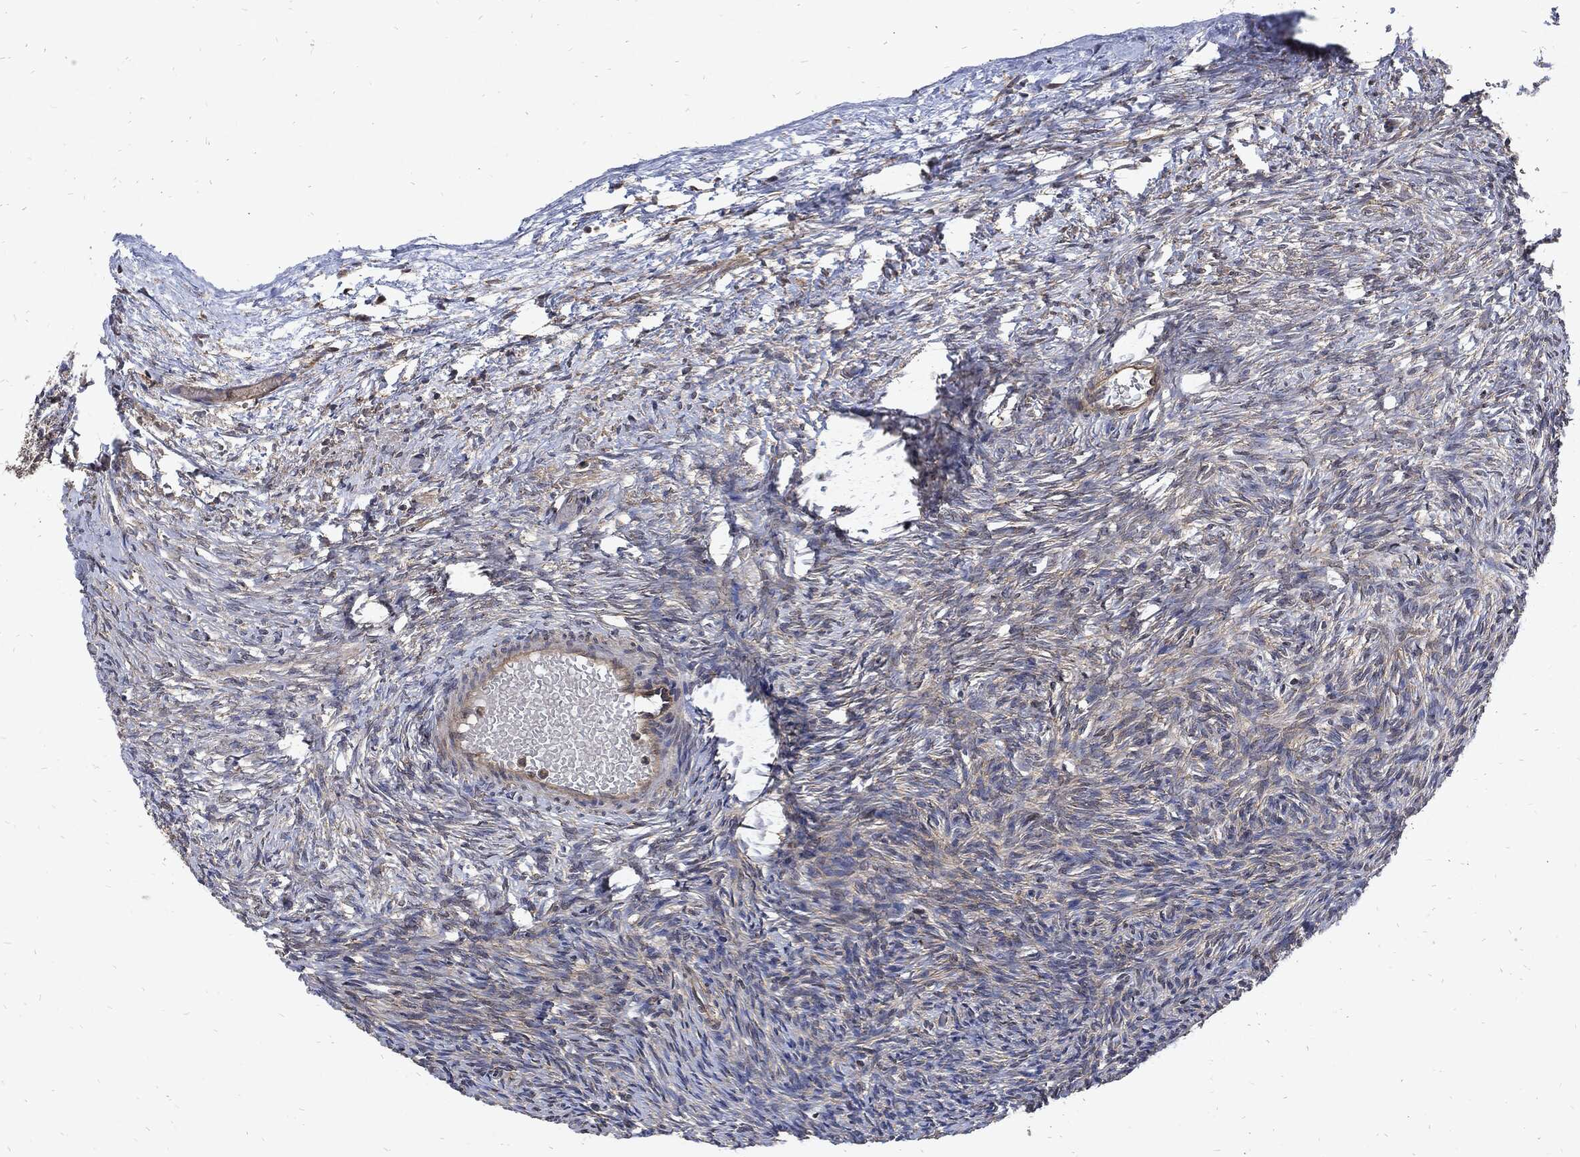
{"staining": {"intensity": "moderate", "quantity": ">75%", "location": "cytoplasmic/membranous"}, "tissue": "ovary", "cell_type": "Follicle cells", "image_type": "normal", "snomed": [{"axis": "morphology", "description": "Normal tissue, NOS"}, {"axis": "topography", "description": "Ovary"}], "caption": "Follicle cells demonstrate moderate cytoplasmic/membranous positivity in about >75% of cells in benign ovary. (DAB IHC with brightfield microscopy, high magnification).", "gene": "DCTN1", "patient": {"sex": "female", "age": 39}}